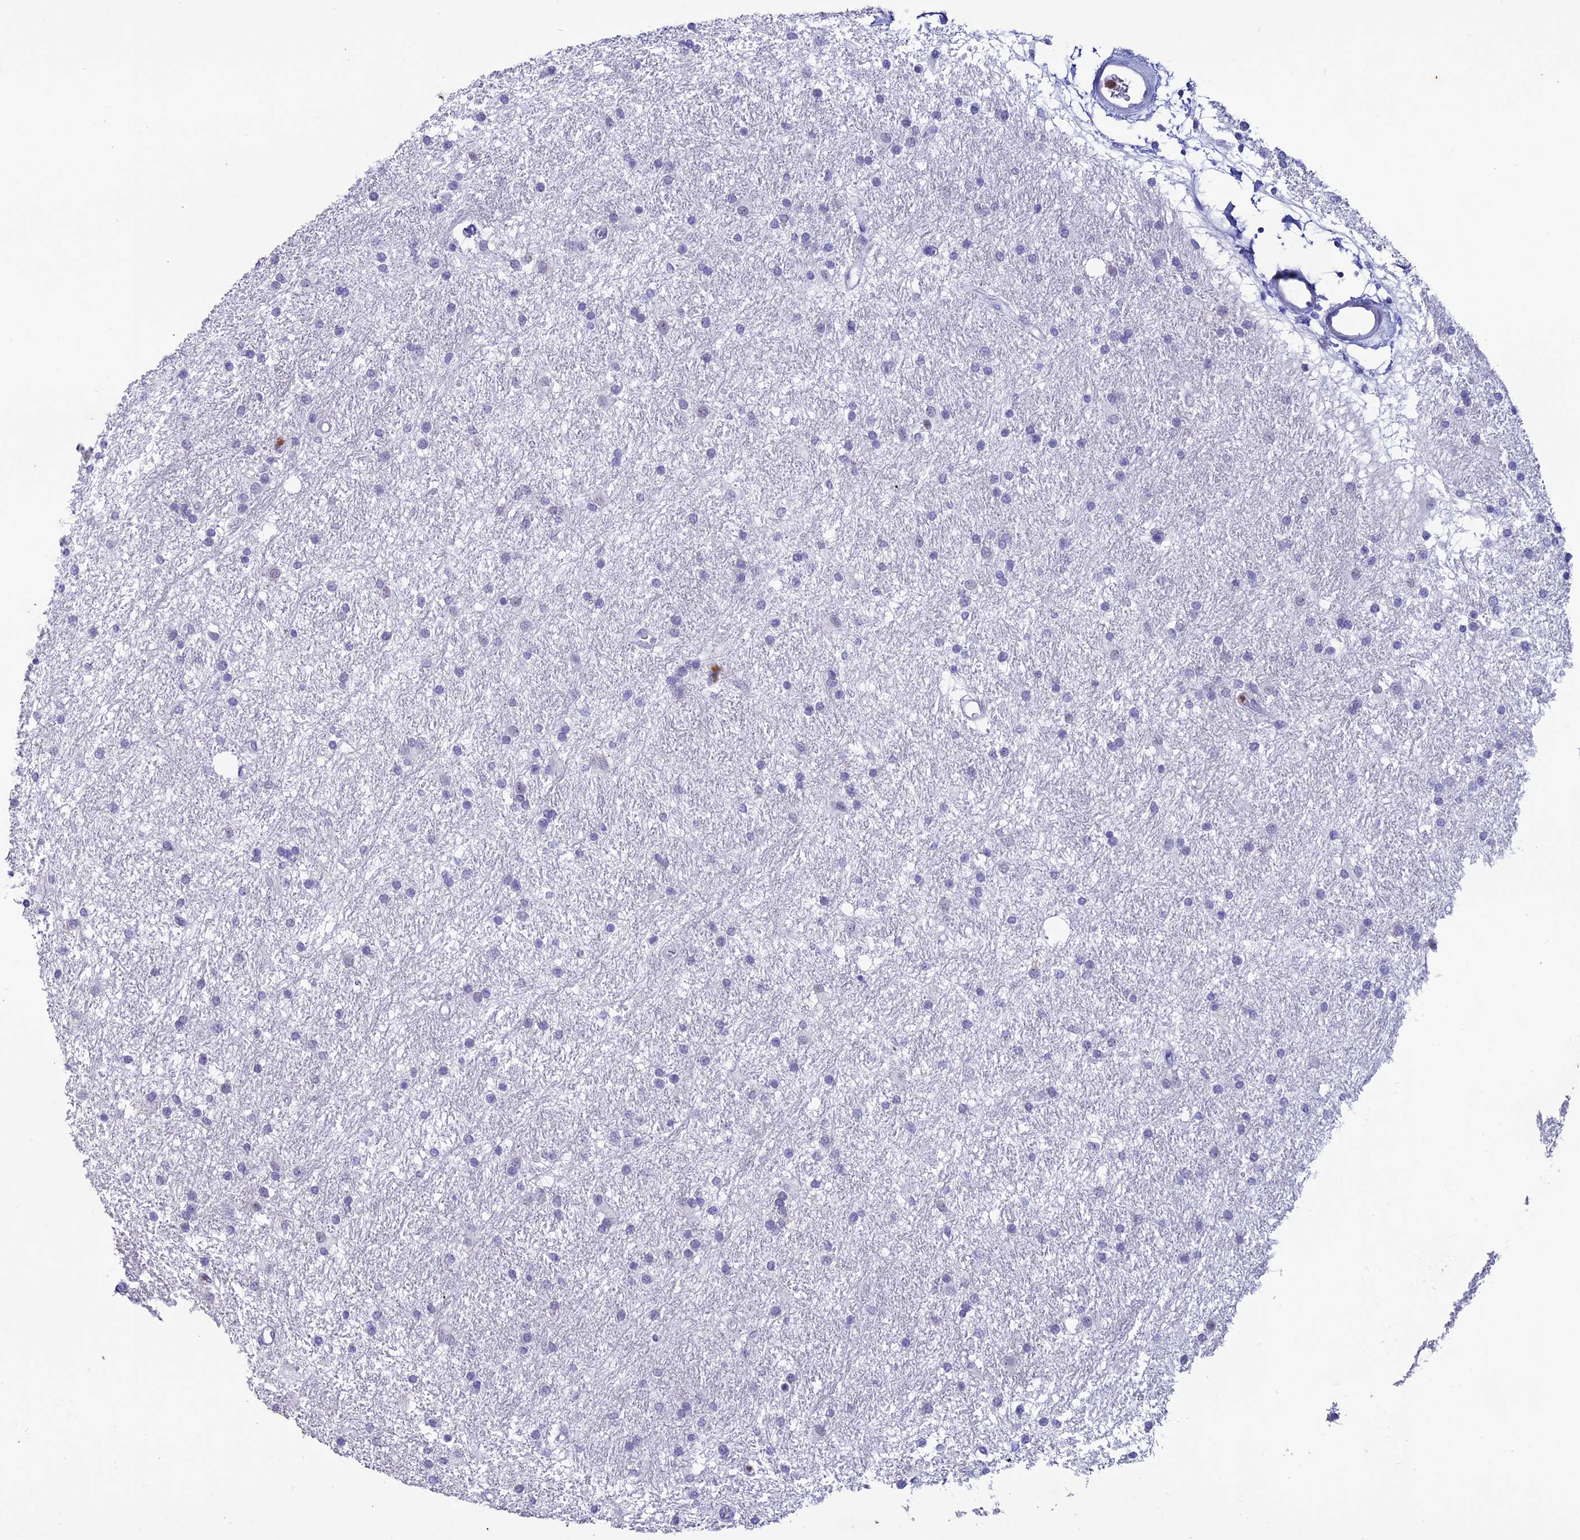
{"staining": {"intensity": "negative", "quantity": "none", "location": "none"}, "tissue": "glioma", "cell_type": "Tumor cells", "image_type": "cancer", "snomed": [{"axis": "morphology", "description": "Glioma, malignant, High grade"}, {"axis": "topography", "description": "Brain"}], "caption": "A histopathology image of glioma stained for a protein demonstrates no brown staining in tumor cells.", "gene": "MFSD2B", "patient": {"sex": "male", "age": 77}}